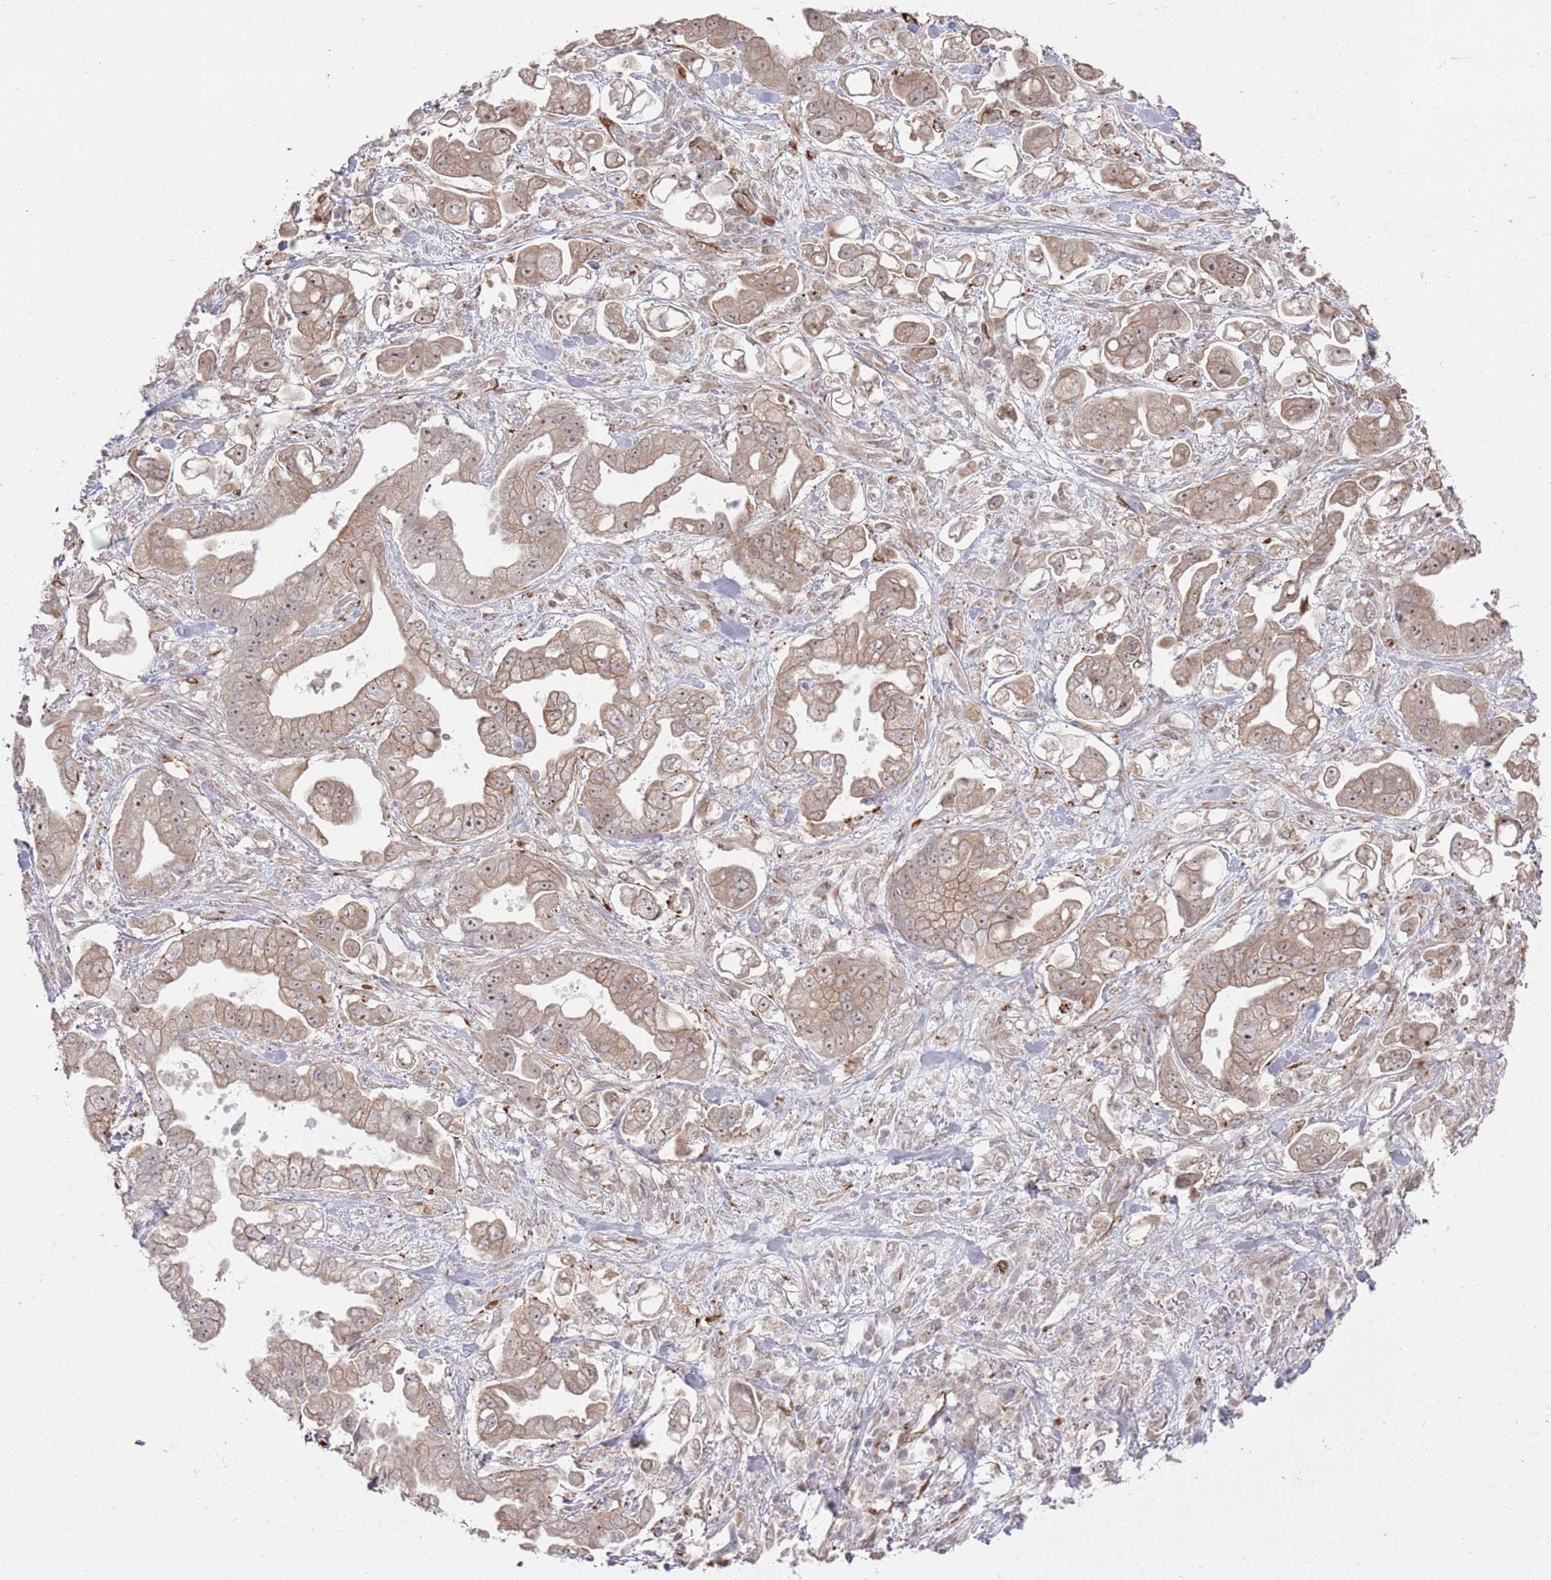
{"staining": {"intensity": "weak", "quantity": "25%-75%", "location": "cytoplasmic/membranous,nuclear"}, "tissue": "stomach cancer", "cell_type": "Tumor cells", "image_type": "cancer", "snomed": [{"axis": "morphology", "description": "Adenocarcinoma, NOS"}, {"axis": "topography", "description": "Stomach"}], "caption": "Protein staining shows weak cytoplasmic/membranous and nuclear staining in about 25%-75% of tumor cells in stomach cancer.", "gene": "PHF21A", "patient": {"sex": "male", "age": 62}}